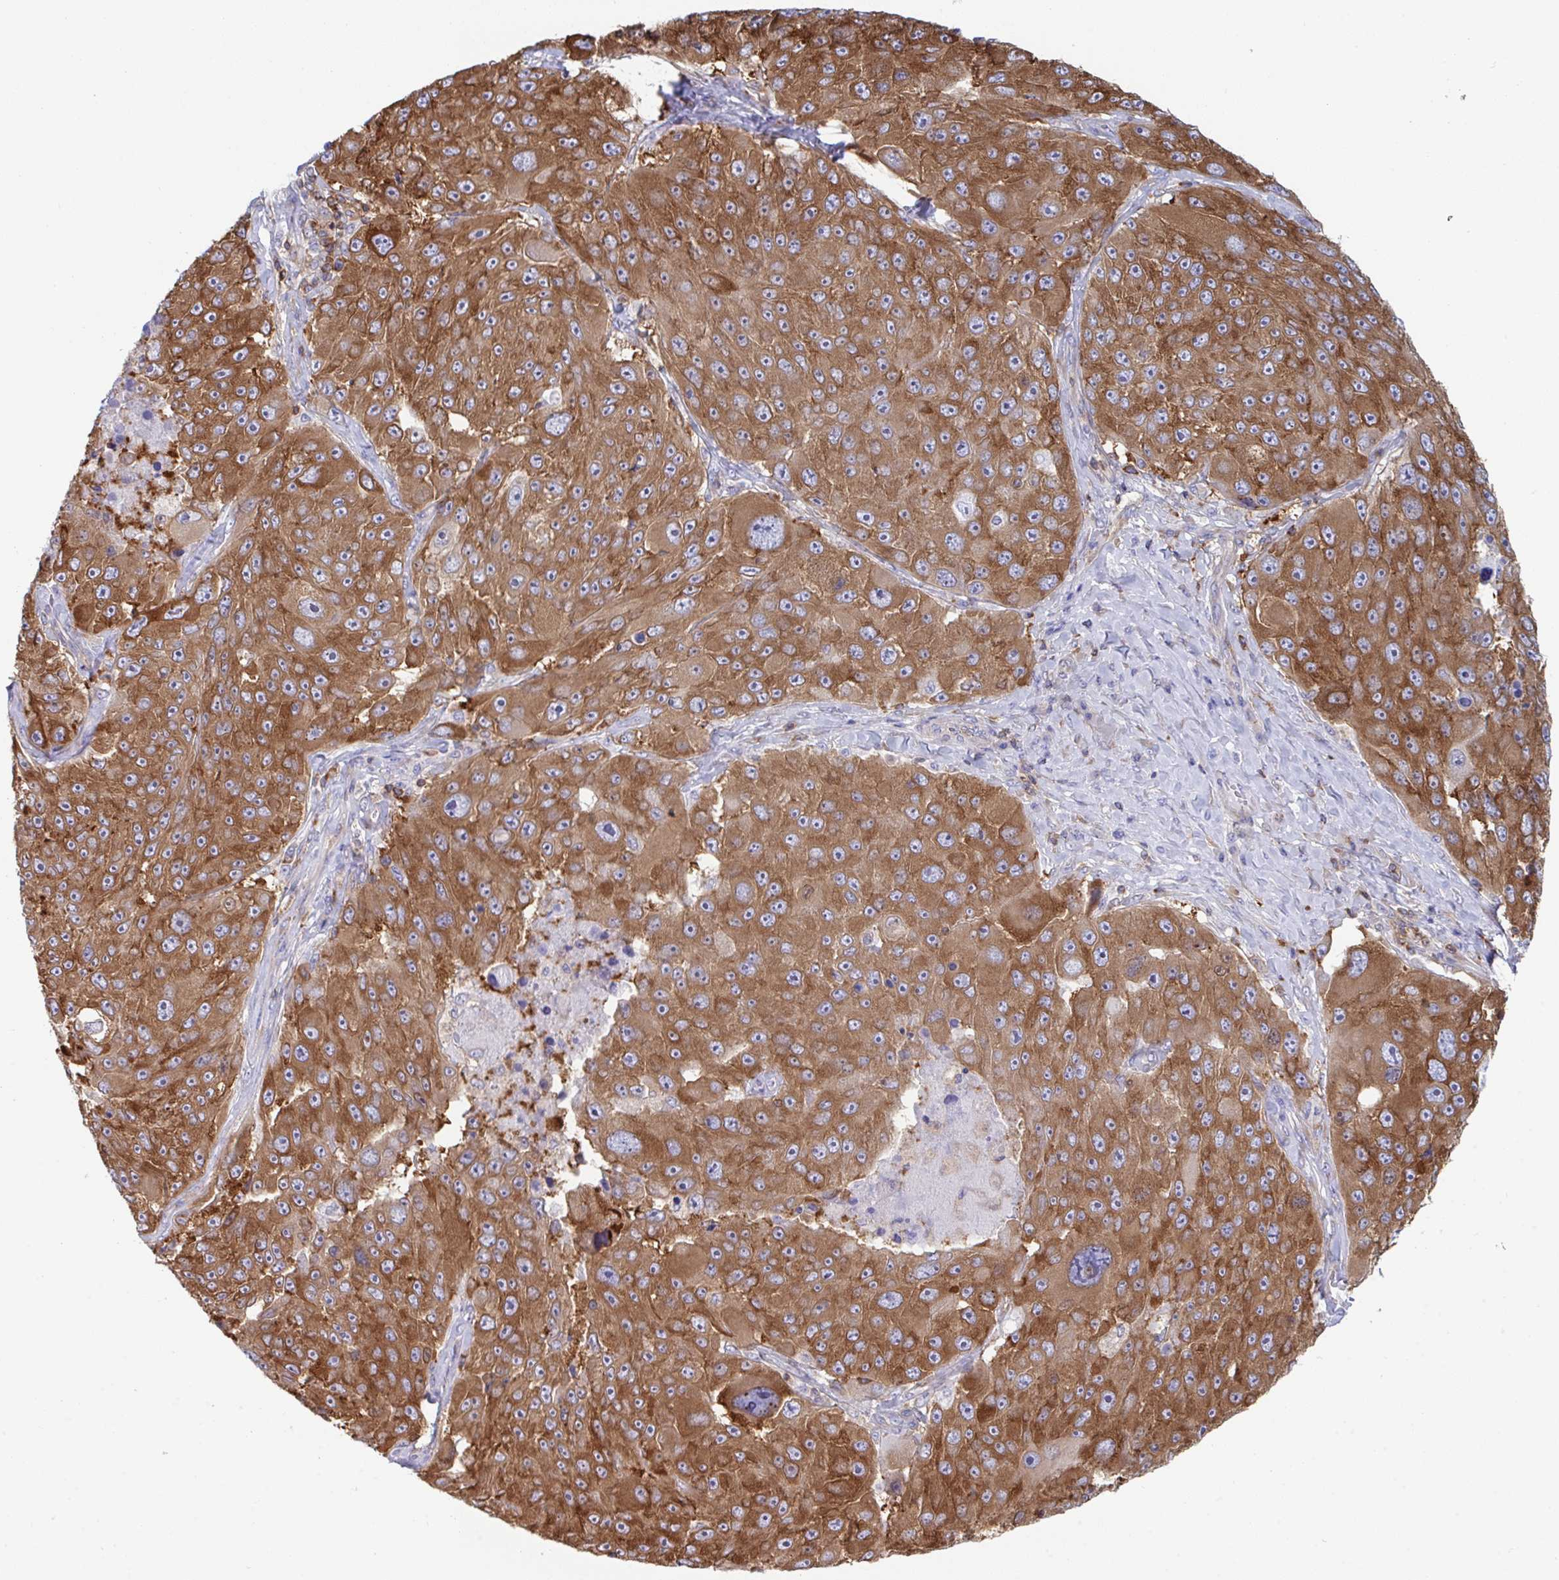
{"staining": {"intensity": "strong", "quantity": ">75%", "location": "cytoplasmic/membranous"}, "tissue": "melanoma", "cell_type": "Tumor cells", "image_type": "cancer", "snomed": [{"axis": "morphology", "description": "Malignant melanoma, Metastatic site"}, {"axis": "topography", "description": "Lymph node"}], "caption": "Melanoma was stained to show a protein in brown. There is high levels of strong cytoplasmic/membranous staining in approximately >75% of tumor cells. (DAB IHC with brightfield microscopy, high magnification).", "gene": "WNK1", "patient": {"sex": "male", "age": 62}}